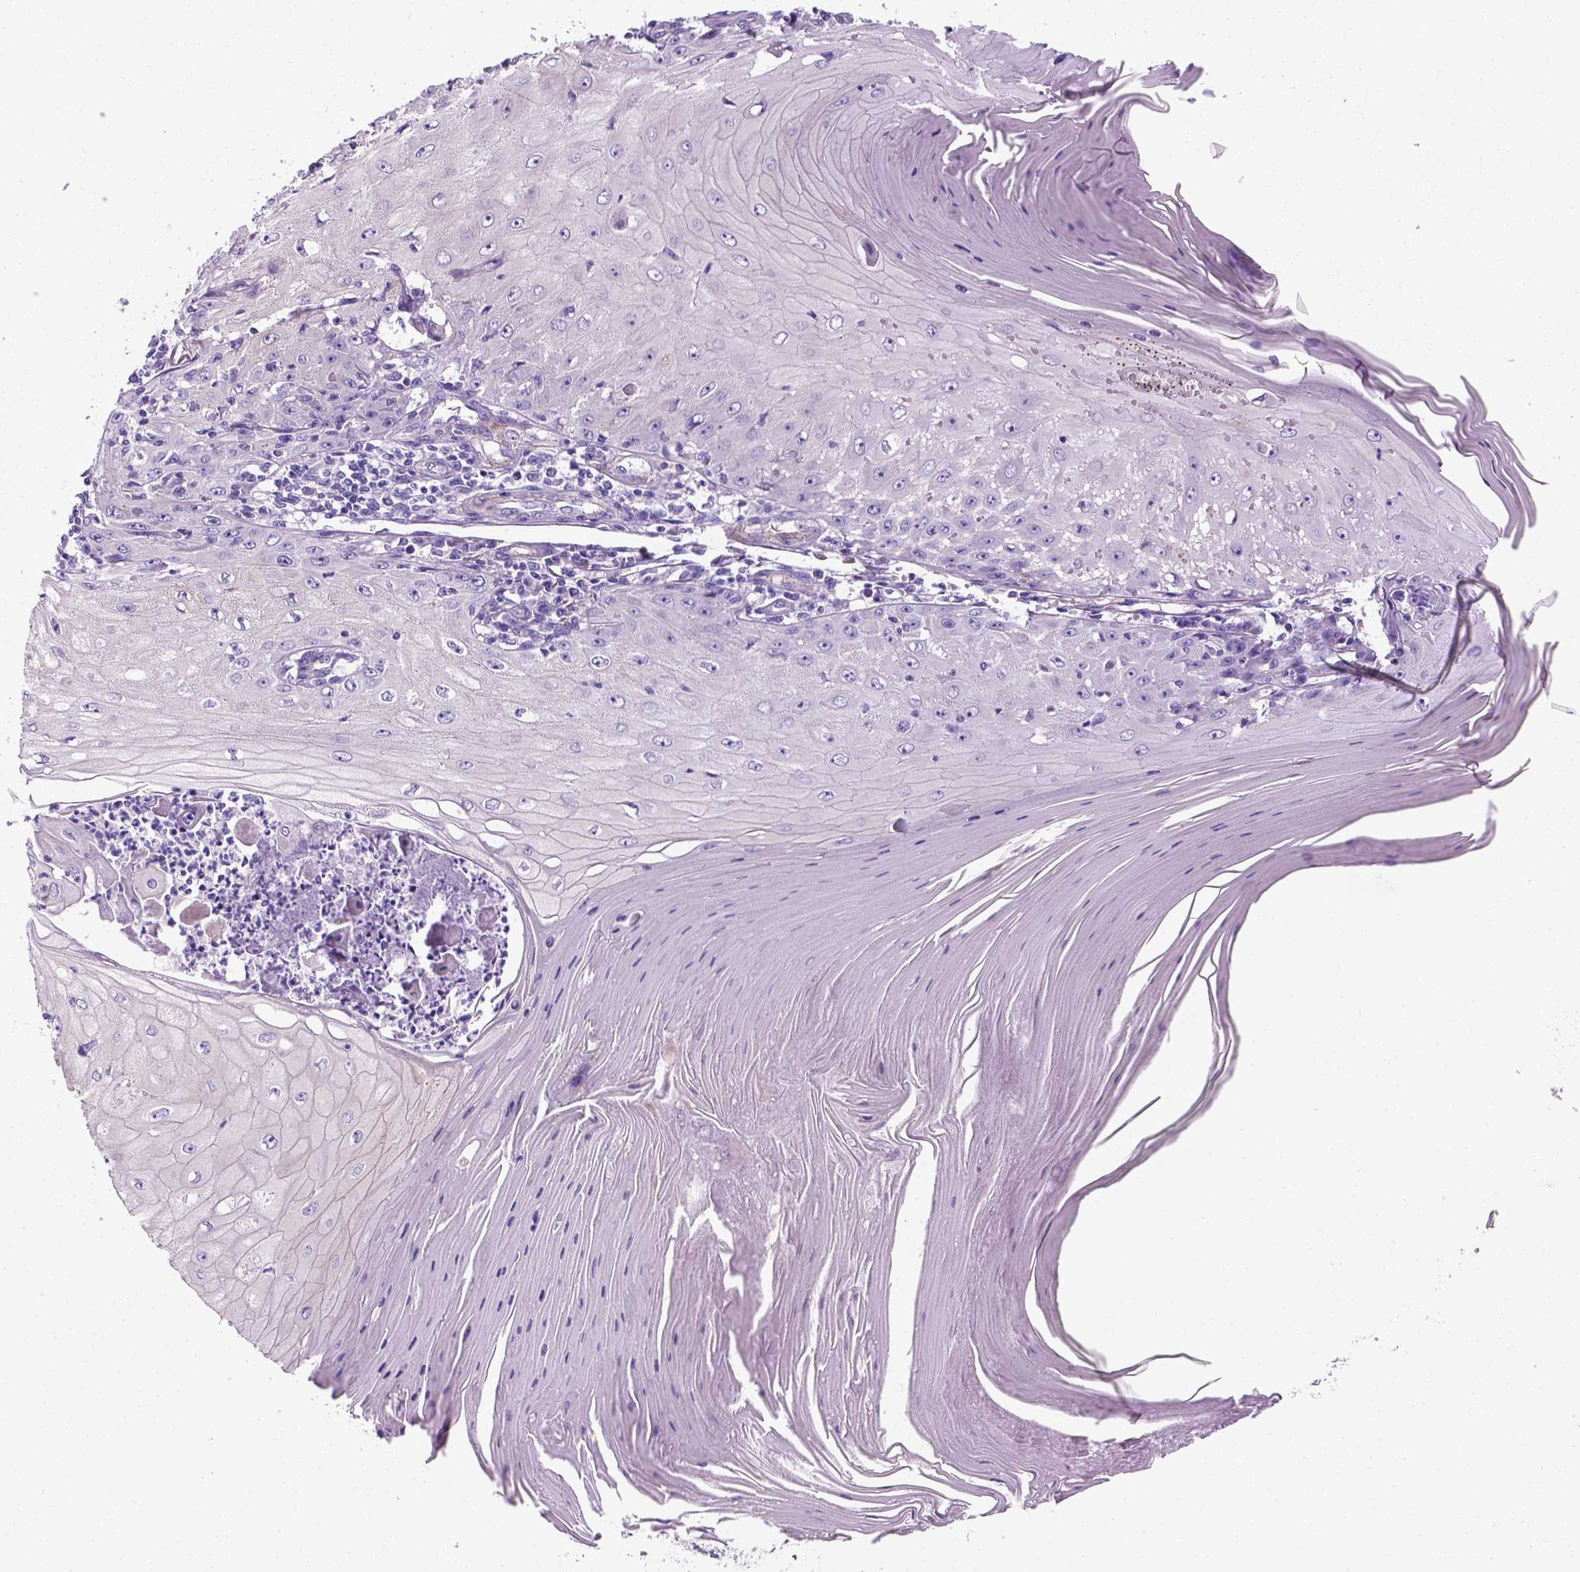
{"staining": {"intensity": "negative", "quantity": "none", "location": "none"}, "tissue": "skin cancer", "cell_type": "Tumor cells", "image_type": "cancer", "snomed": [{"axis": "morphology", "description": "Squamous cell carcinoma, NOS"}, {"axis": "topography", "description": "Skin"}], "caption": "Immunohistochemistry (IHC) histopathology image of human skin squamous cell carcinoma stained for a protein (brown), which demonstrates no staining in tumor cells.", "gene": "APOE", "patient": {"sex": "female", "age": 73}}